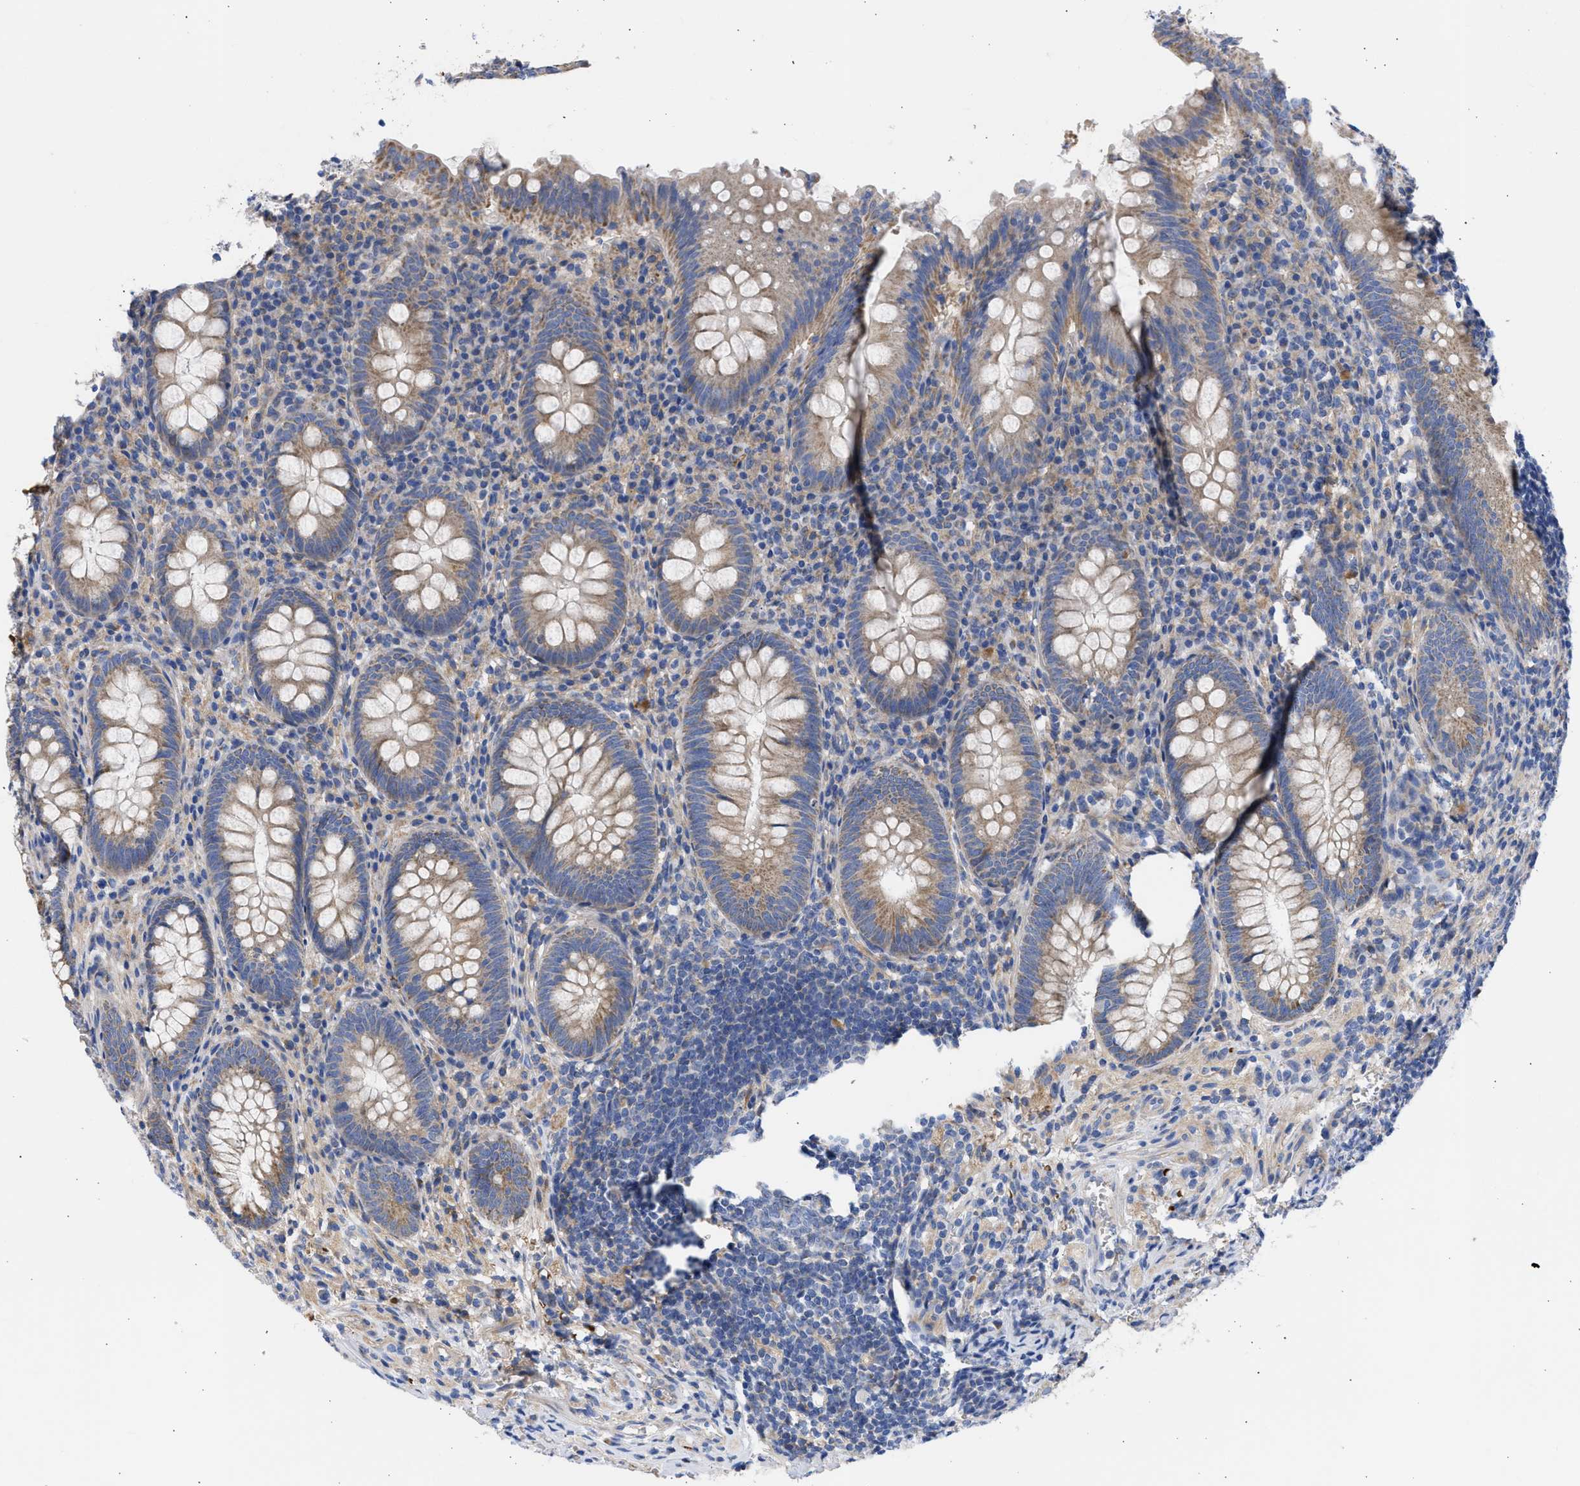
{"staining": {"intensity": "moderate", "quantity": ">75%", "location": "cytoplasmic/membranous"}, "tissue": "appendix", "cell_type": "Glandular cells", "image_type": "normal", "snomed": [{"axis": "morphology", "description": "Normal tissue, NOS"}, {"axis": "topography", "description": "Appendix"}], "caption": "IHC (DAB (3,3'-diaminobenzidine)) staining of benign appendix displays moderate cytoplasmic/membranous protein positivity in approximately >75% of glandular cells.", "gene": "BTG3", "patient": {"sex": "male", "age": 56}}